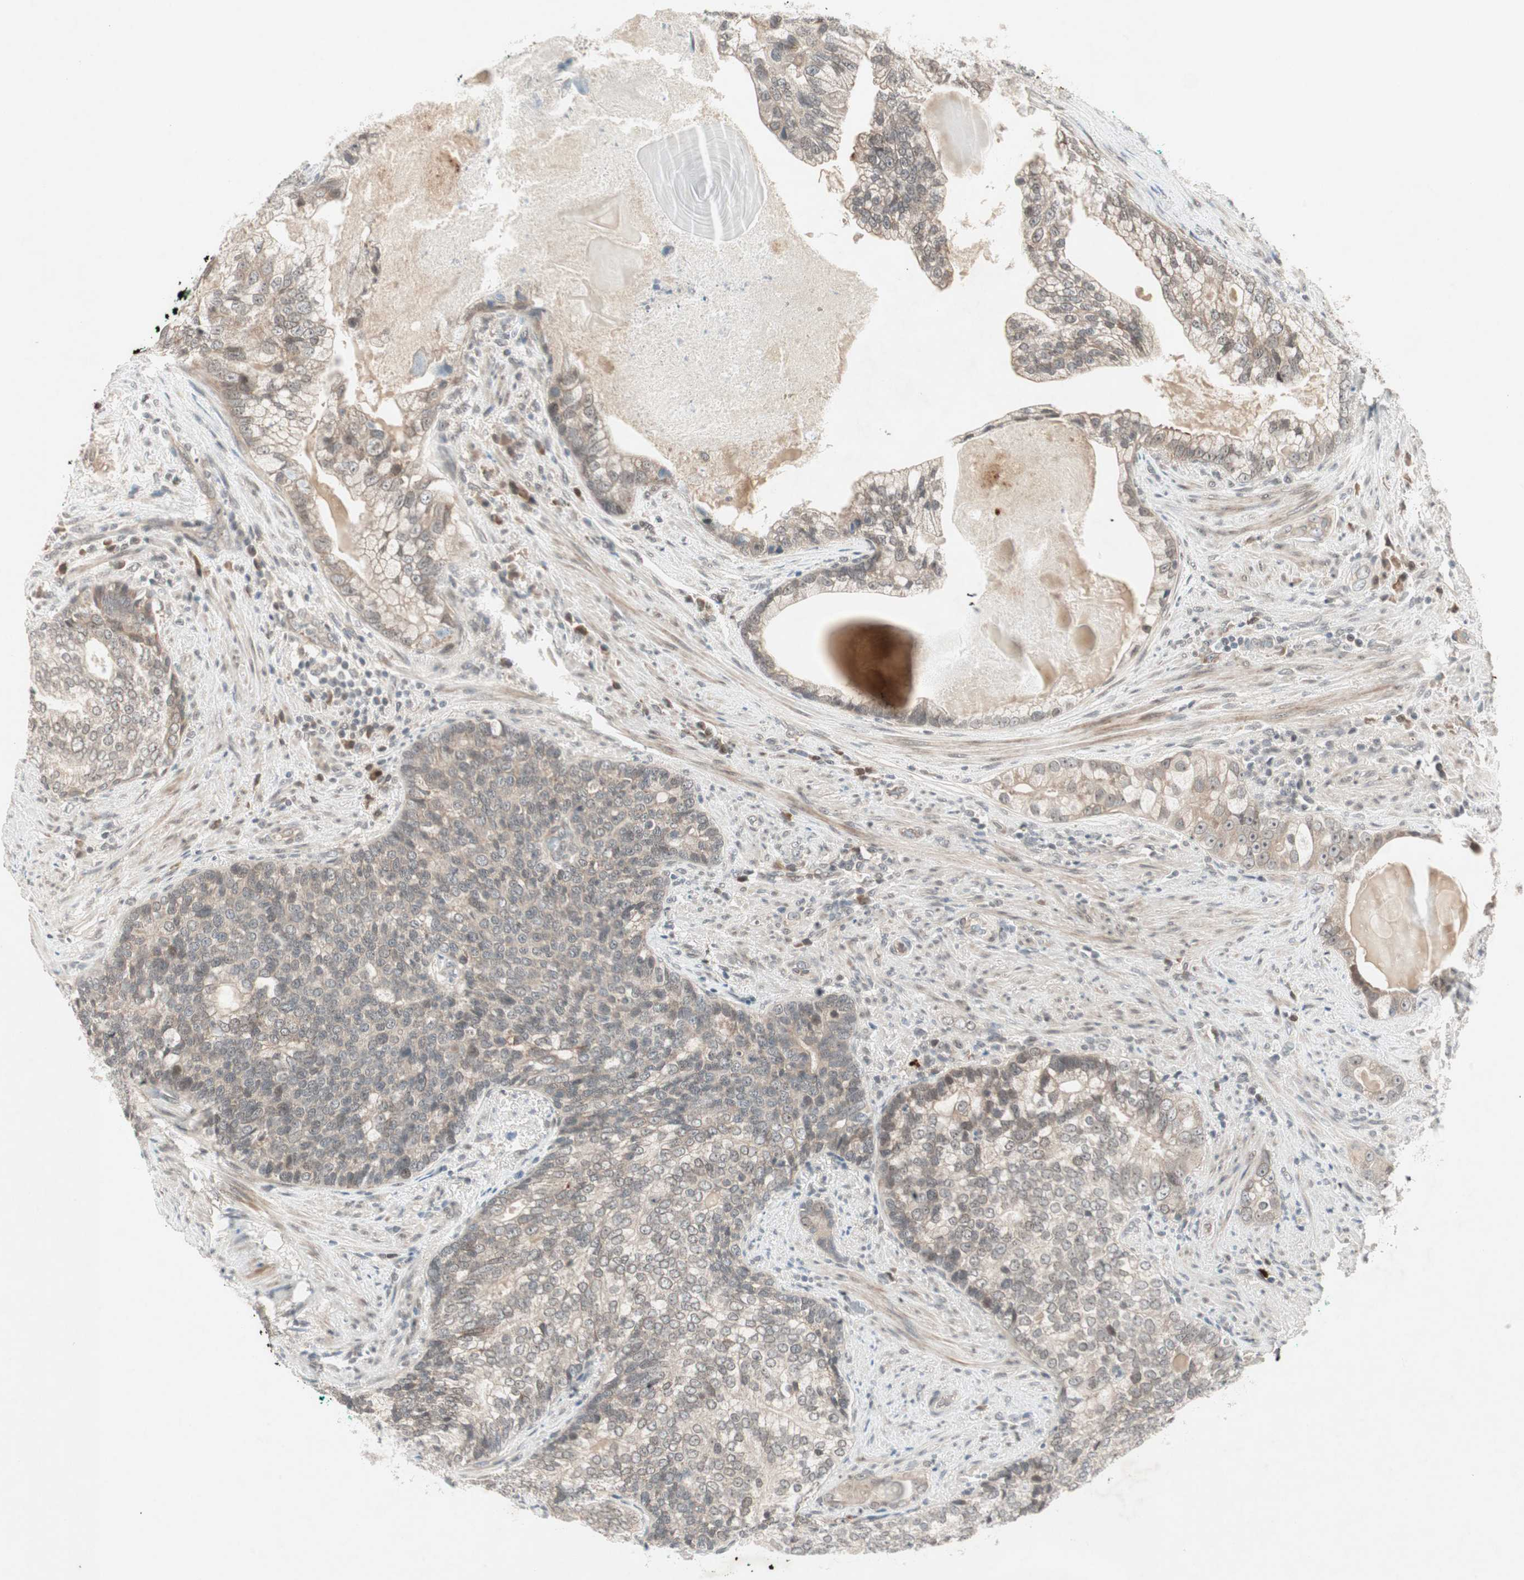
{"staining": {"intensity": "weak", "quantity": "25%-75%", "location": "cytoplasmic/membranous,nuclear"}, "tissue": "prostate cancer", "cell_type": "Tumor cells", "image_type": "cancer", "snomed": [{"axis": "morphology", "description": "Adenocarcinoma, High grade"}, {"axis": "topography", "description": "Prostate"}], "caption": "Immunohistochemical staining of human prostate cancer (high-grade adenocarcinoma) shows low levels of weak cytoplasmic/membranous and nuclear protein staining in approximately 25%-75% of tumor cells.", "gene": "PGBD1", "patient": {"sex": "male", "age": 66}}